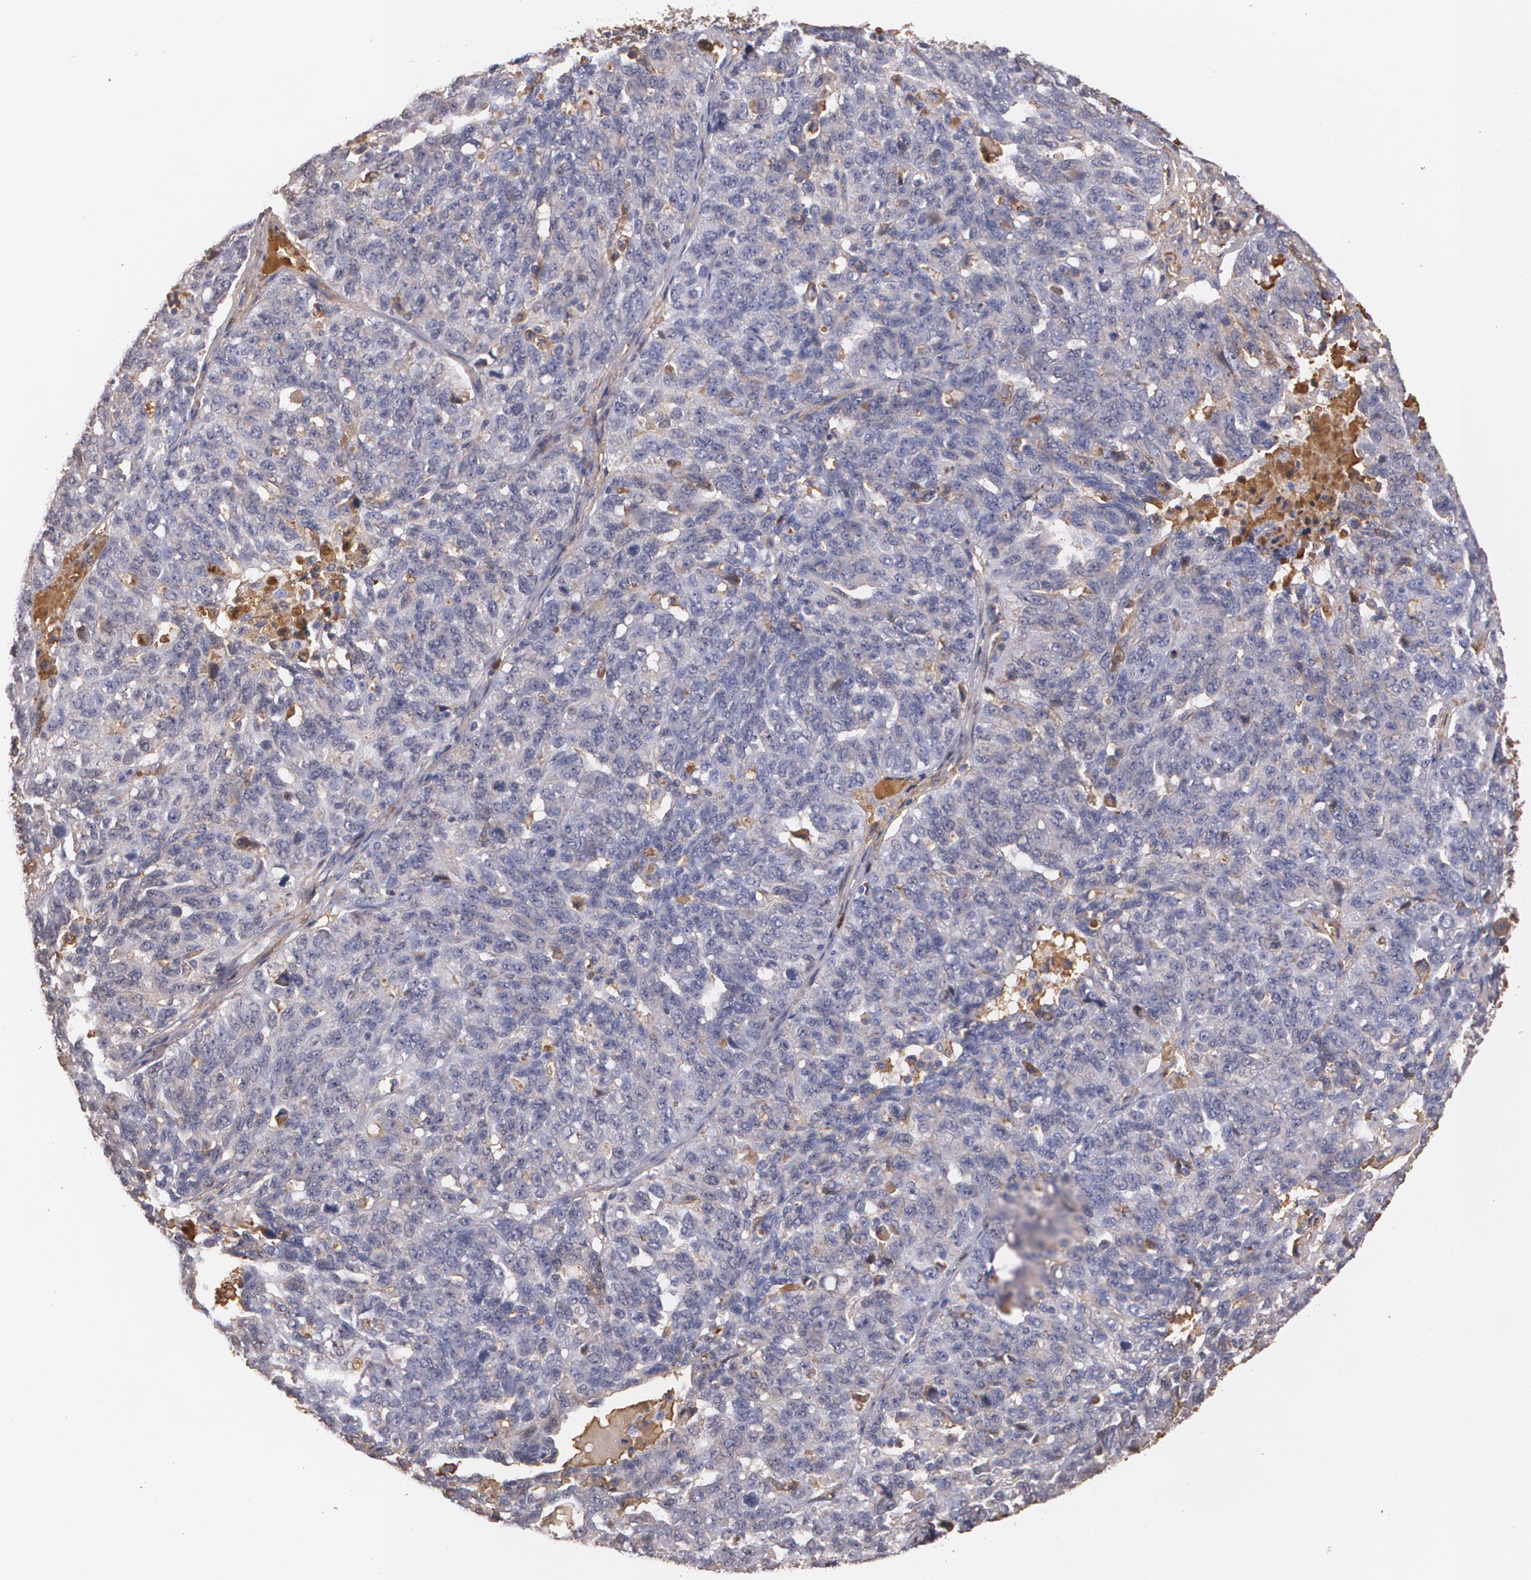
{"staining": {"intensity": "weak", "quantity": "25%-75%", "location": "cytoplasmic/membranous"}, "tissue": "ovarian cancer", "cell_type": "Tumor cells", "image_type": "cancer", "snomed": [{"axis": "morphology", "description": "Cystadenocarcinoma, serous, NOS"}, {"axis": "topography", "description": "Ovary"}], "caption": "The photomicrograph shows staining of ovarian serous cystadenocarcinoma, revealing weak cytoplasmic/membranous protein expression (brown color) within tumor cells.", "gene": "PTS", "patient": {"sex": "female", "age": 71}}